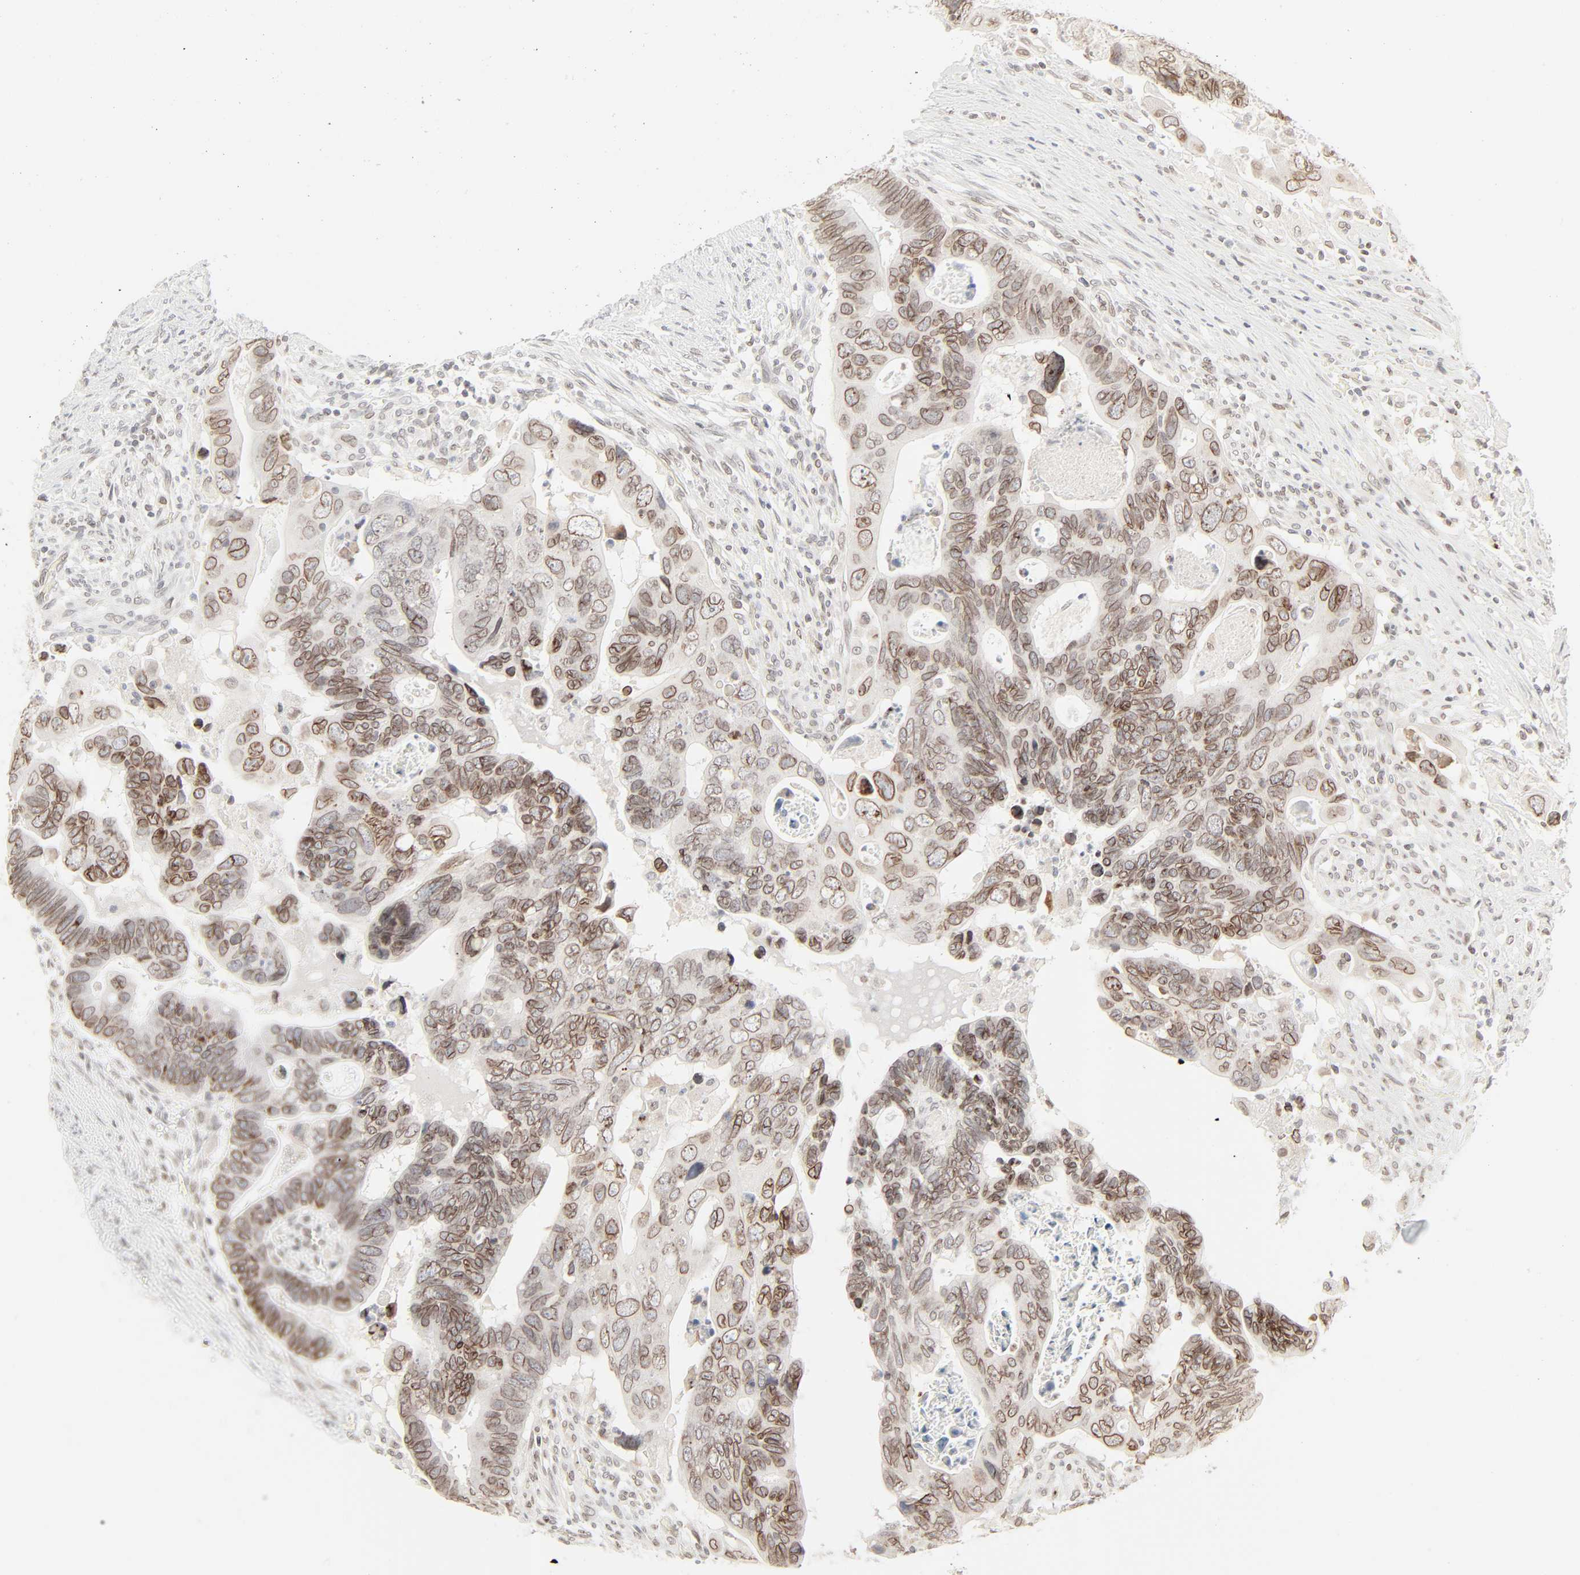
{"staining": {"intensity": "moderate", "quantity": ">75%", "location": "cytoplasmic/membranous,nuclear"}, "tissue": "colorectal cancer", "cell_type": "Tumor cells", "image_type": "cancer", "snomed": [{"axis": "morphology", "description": "Adenocarcinoma, NOS"}, {"axis": "topography", "description": "Rectum"}], "caption": "The image exhibits staining of colorectal adenocarcinoma, revealing moderate cytoplasmic/membranous and nuclear protein staining (brown color) within tumor cells.", "gene": "MAD1L1", "patient": {"sex": "male", "age": 53}}